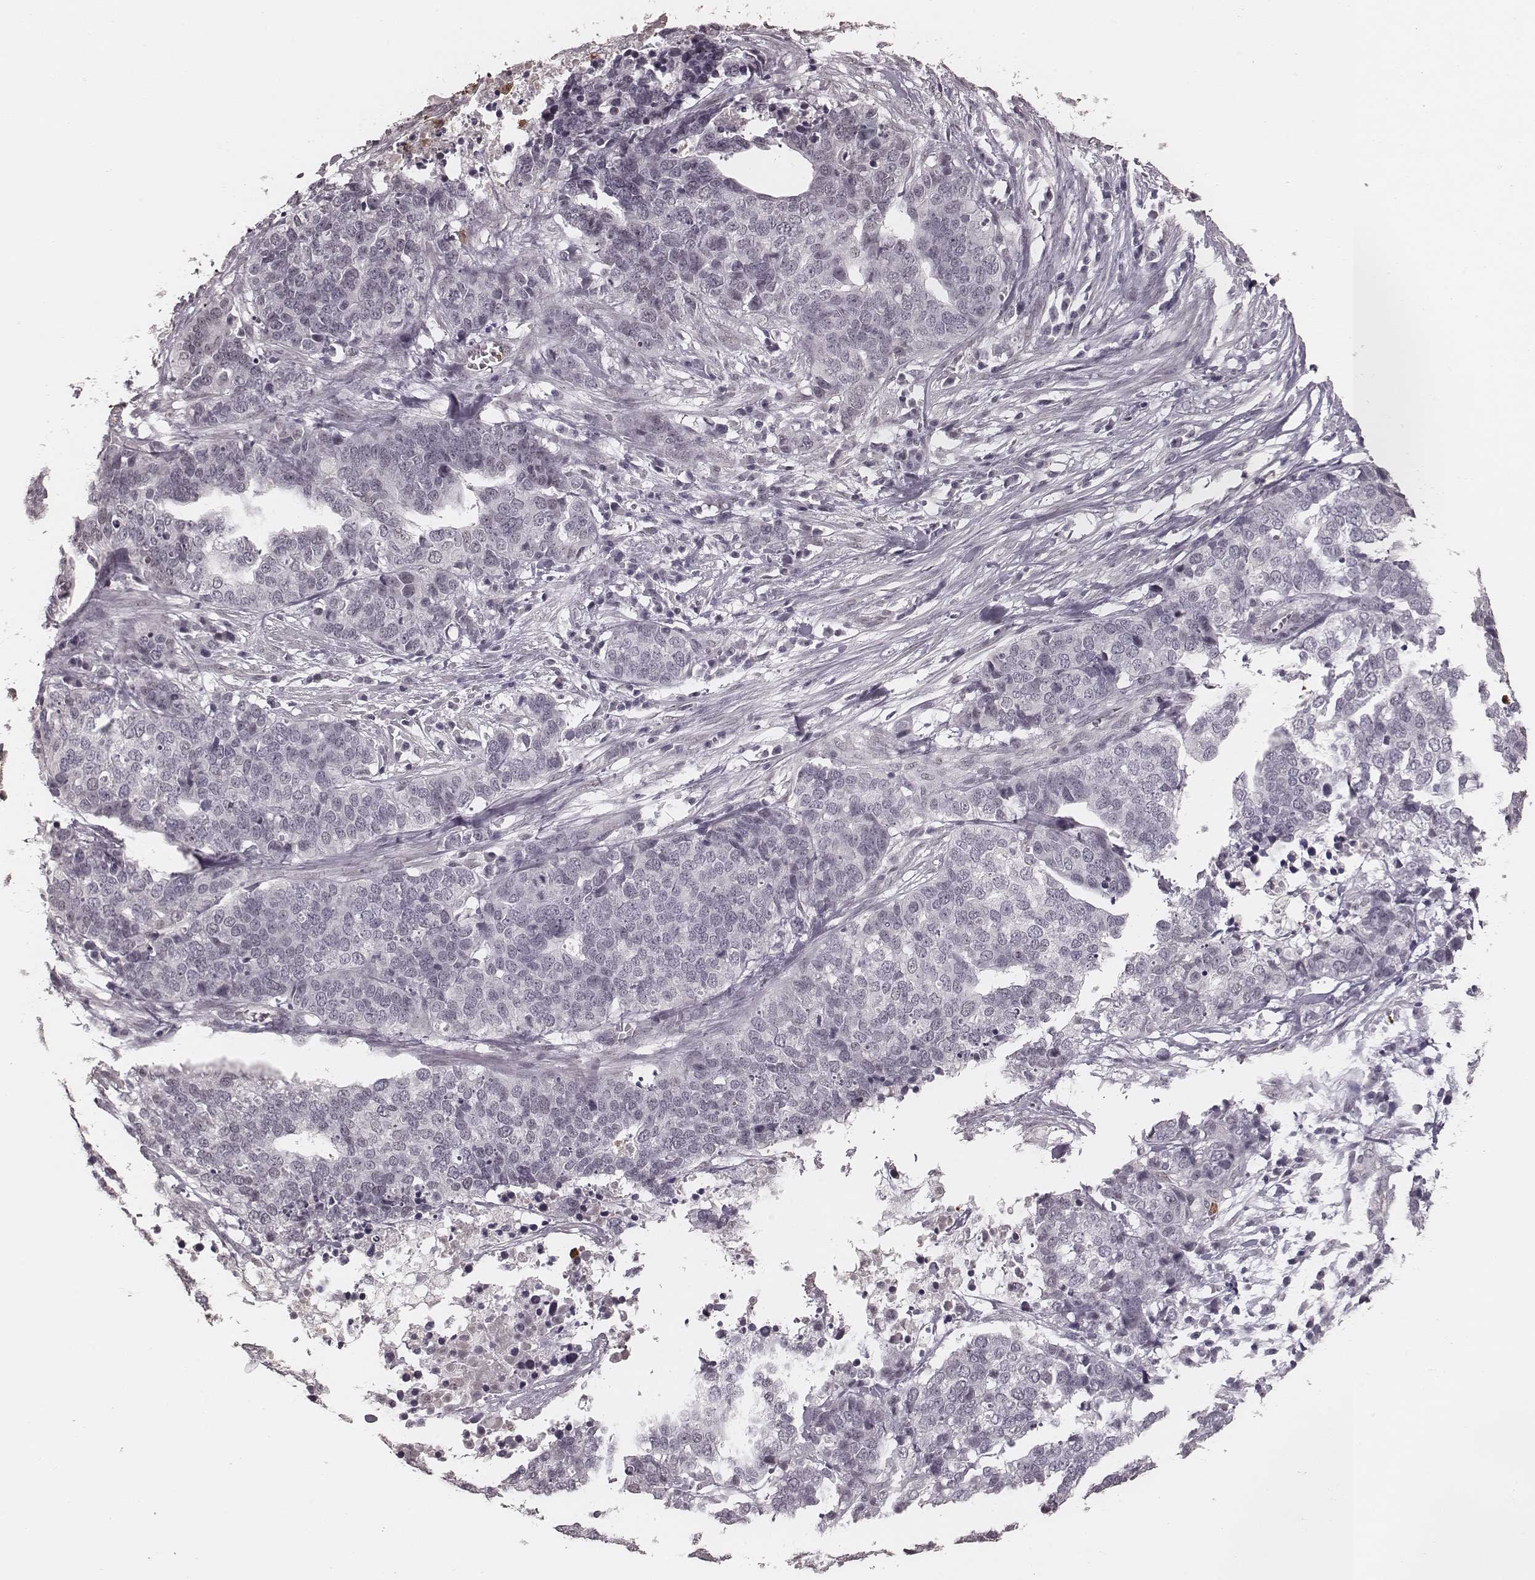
{"staining": {"intensity": "negative", "quantity": "none", "location": "none"}, "tissue": "ovarian cancer", "cell_type": "Tumor cells", "image_type": "cancer", "snomed": [{"axis": "morphology", "description": "Carcinoma, endometroid"}, {"axis": "topography", "description": "Ovary"}], "caption": "An immunohistochemistry (IHC) image of endometroid carcinoma (ovarian) is shown. There is no staining in tumor cells of endometroid carcinoma (ovarian).", "gene": "KITLG", "patient": {"sex": "female", "age": 65}}